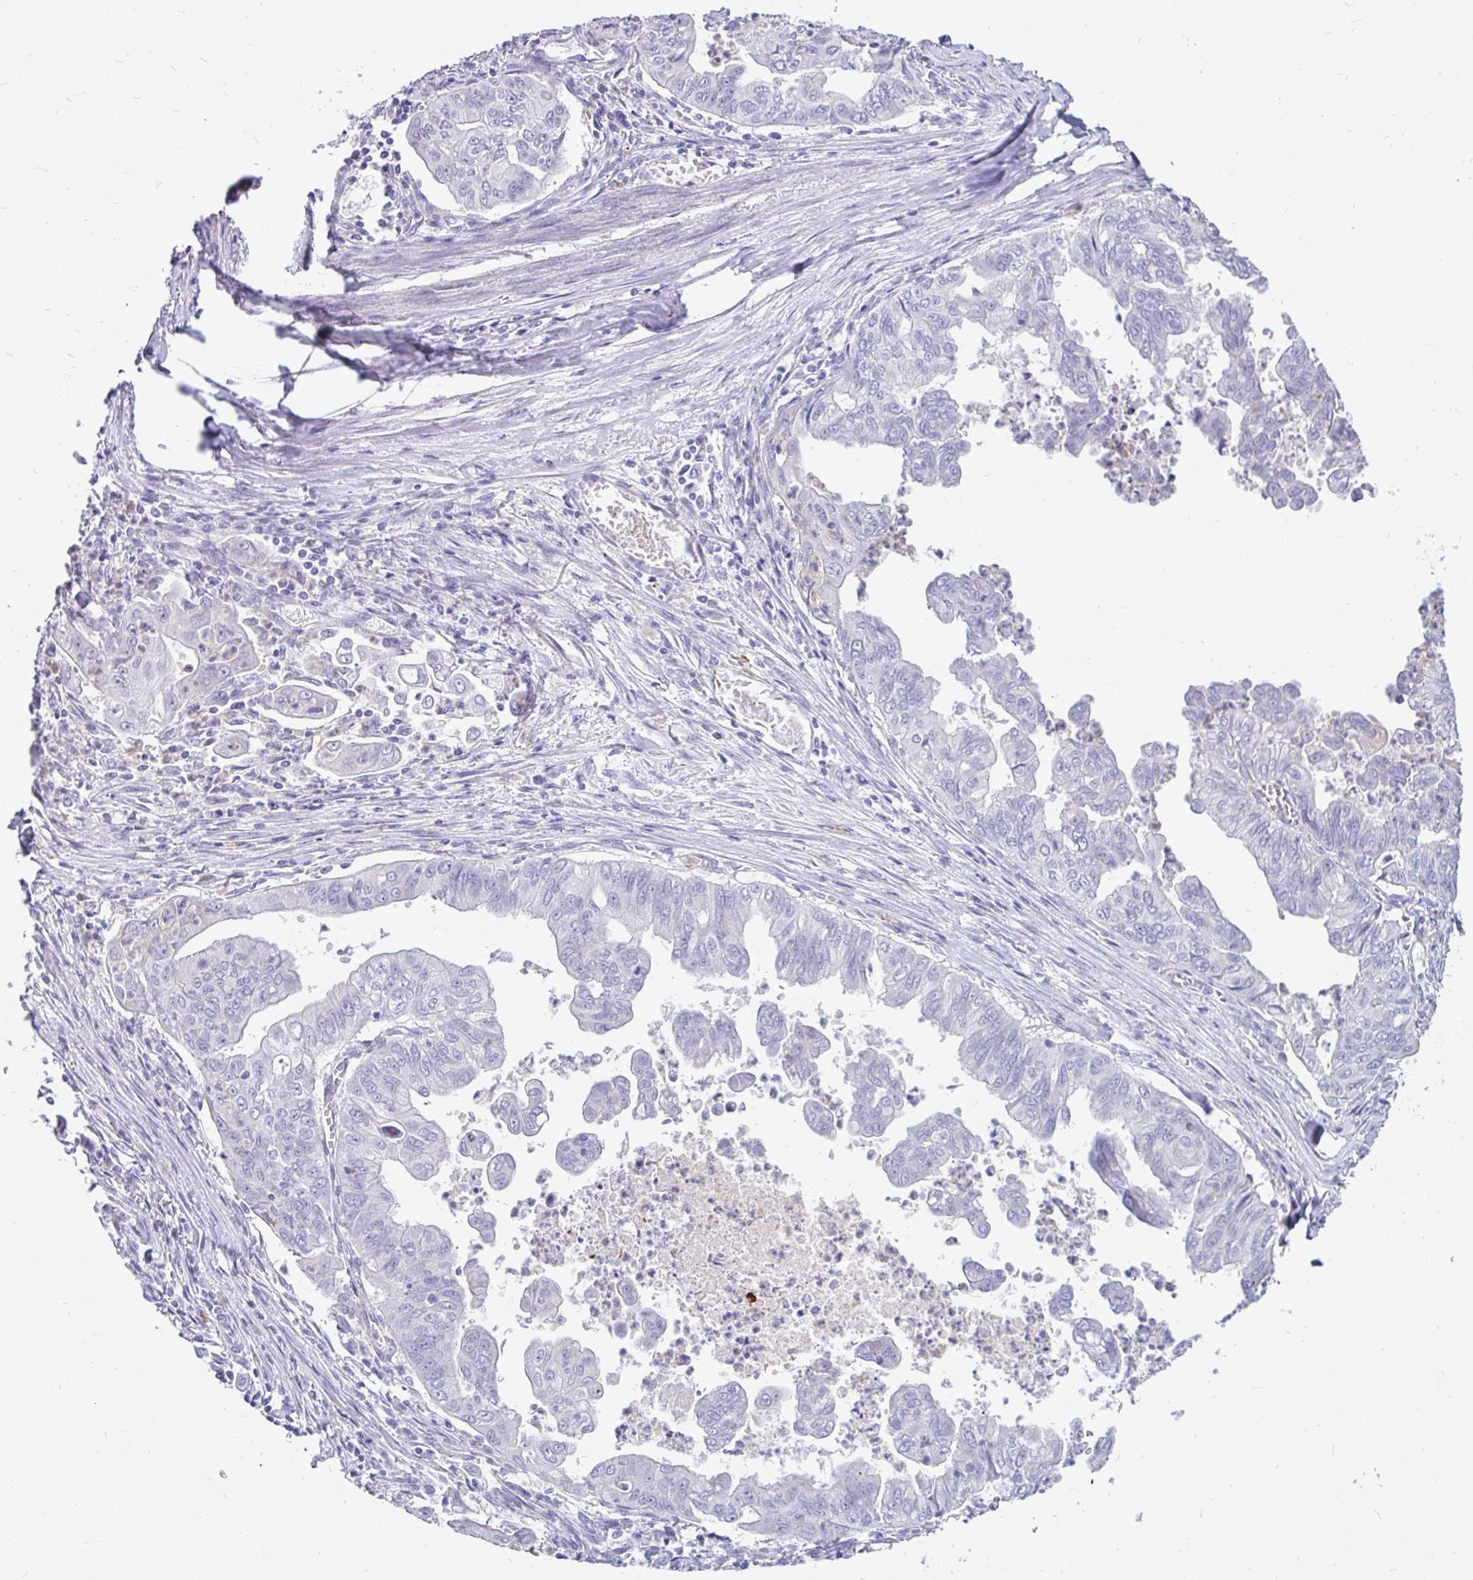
{"staining": {"intensity": "negative", "quantity": "none", "location": "none"}, "tissue": "stomach cancer", "cell_type": "Tumor cells", "image_type": "cancer", "snomed": [{"axis": "morphology", "description": "Adenocarcinoma, NOS"}, {"axis": "topography", "description": "Stomach, upper"}], "caption": "Tumor cells show no significant protein expression in stomach cancer.", "gene": "INTS5", "patient": {"sex": "male", "age": 80}}